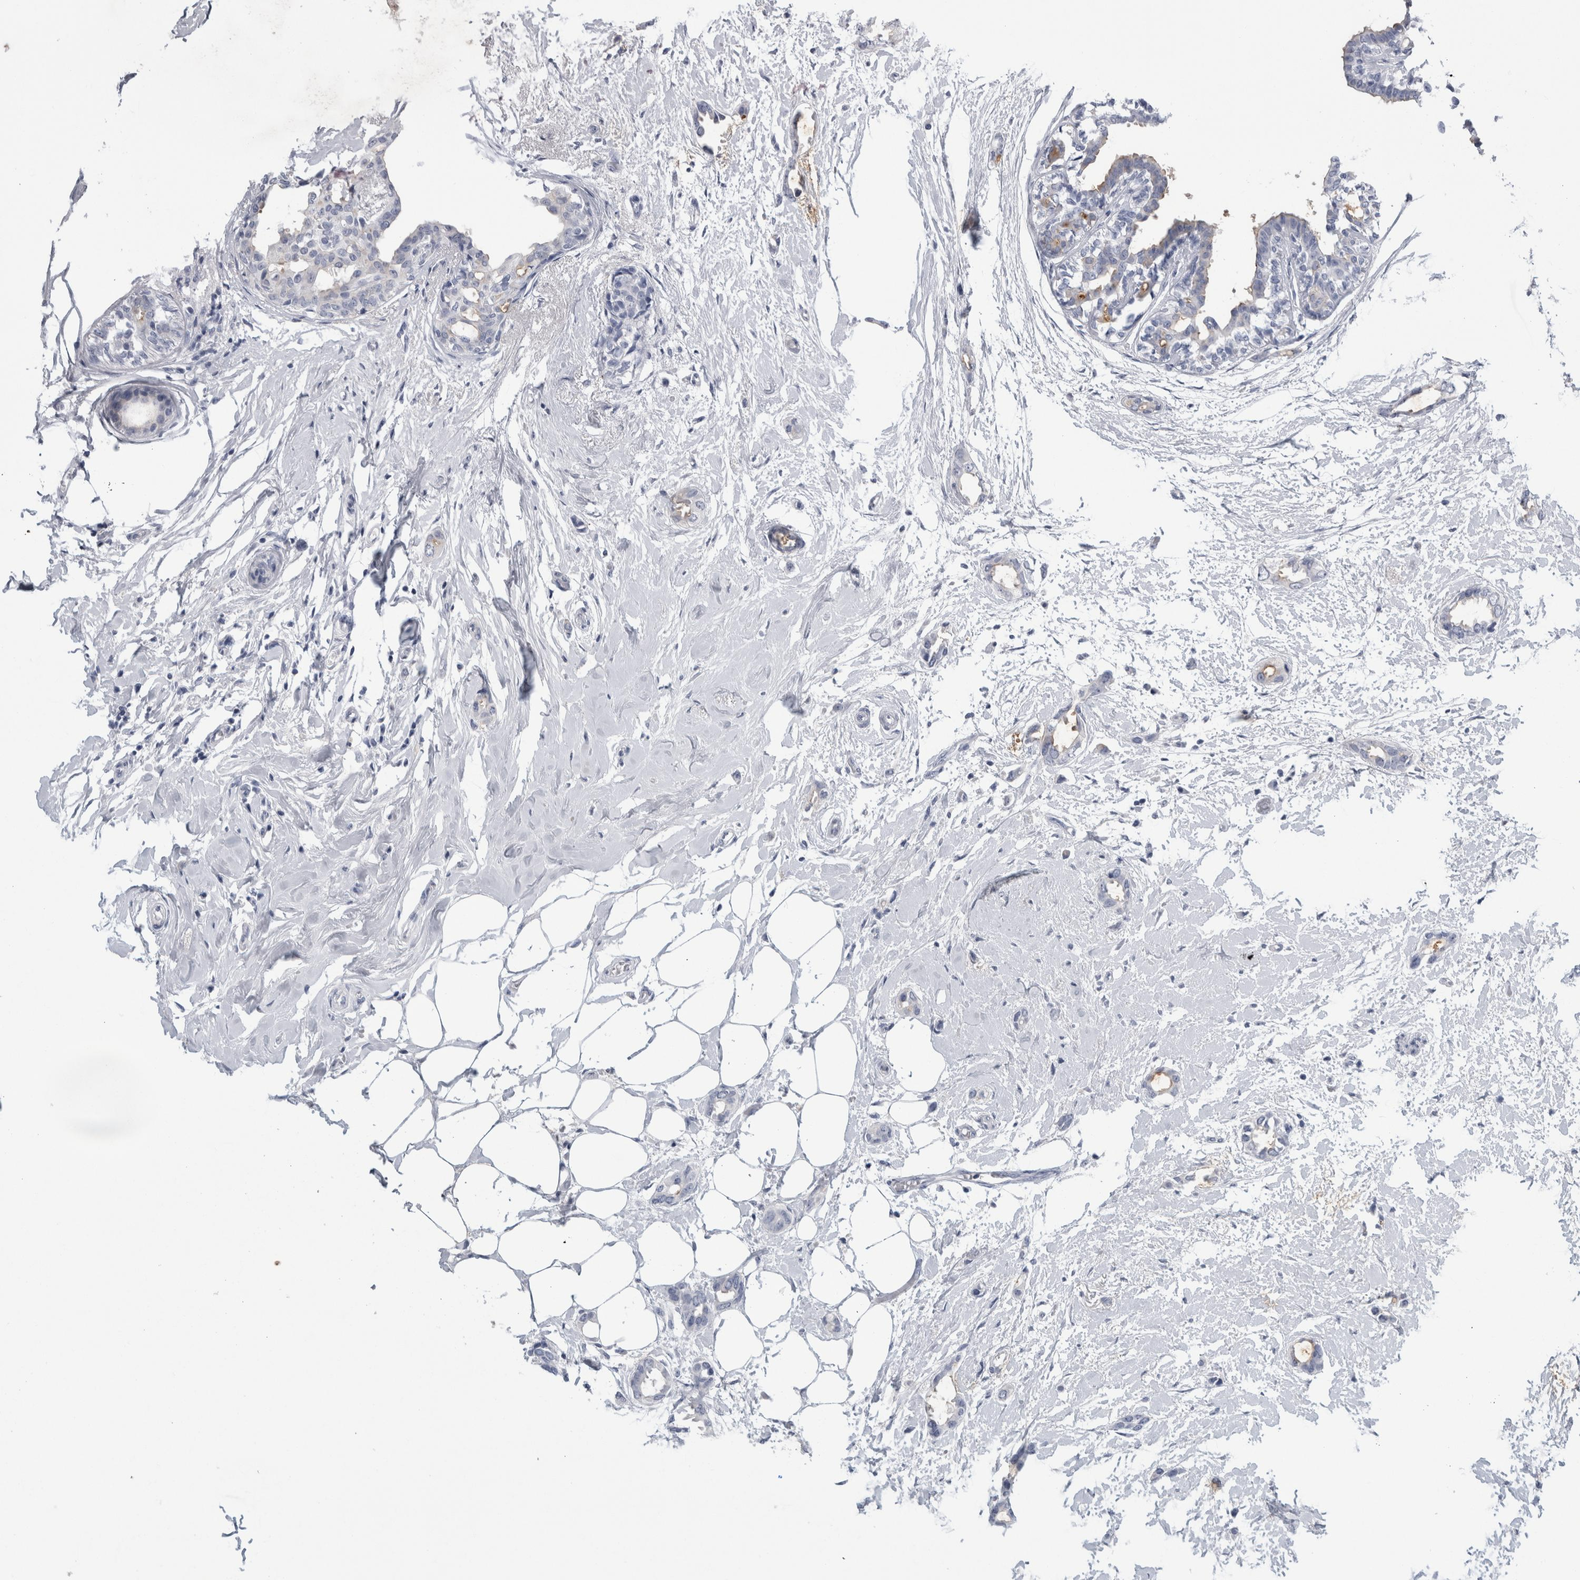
{"staining": {"intensity": "negative", "quantity": "none", "location": "none"}, "tissue": "breast cancer", "cell_type": "Tumor cells", "image_type": "cancer", "snomed": [{"axis": "morphology", "description": "Duct carcinoma"}, {"axis": "topography", "description": "Breast"}], "caption": "The micrograph reveals no staining of tumor cells in breast invasive ductal carcinoma. (DAB (3,3'-diaminobenzidine) immunohistochemistry with hematoxylin counter stain).", "gene": "ANKFY1", "patient": {"sex": "female", "age": 55}}